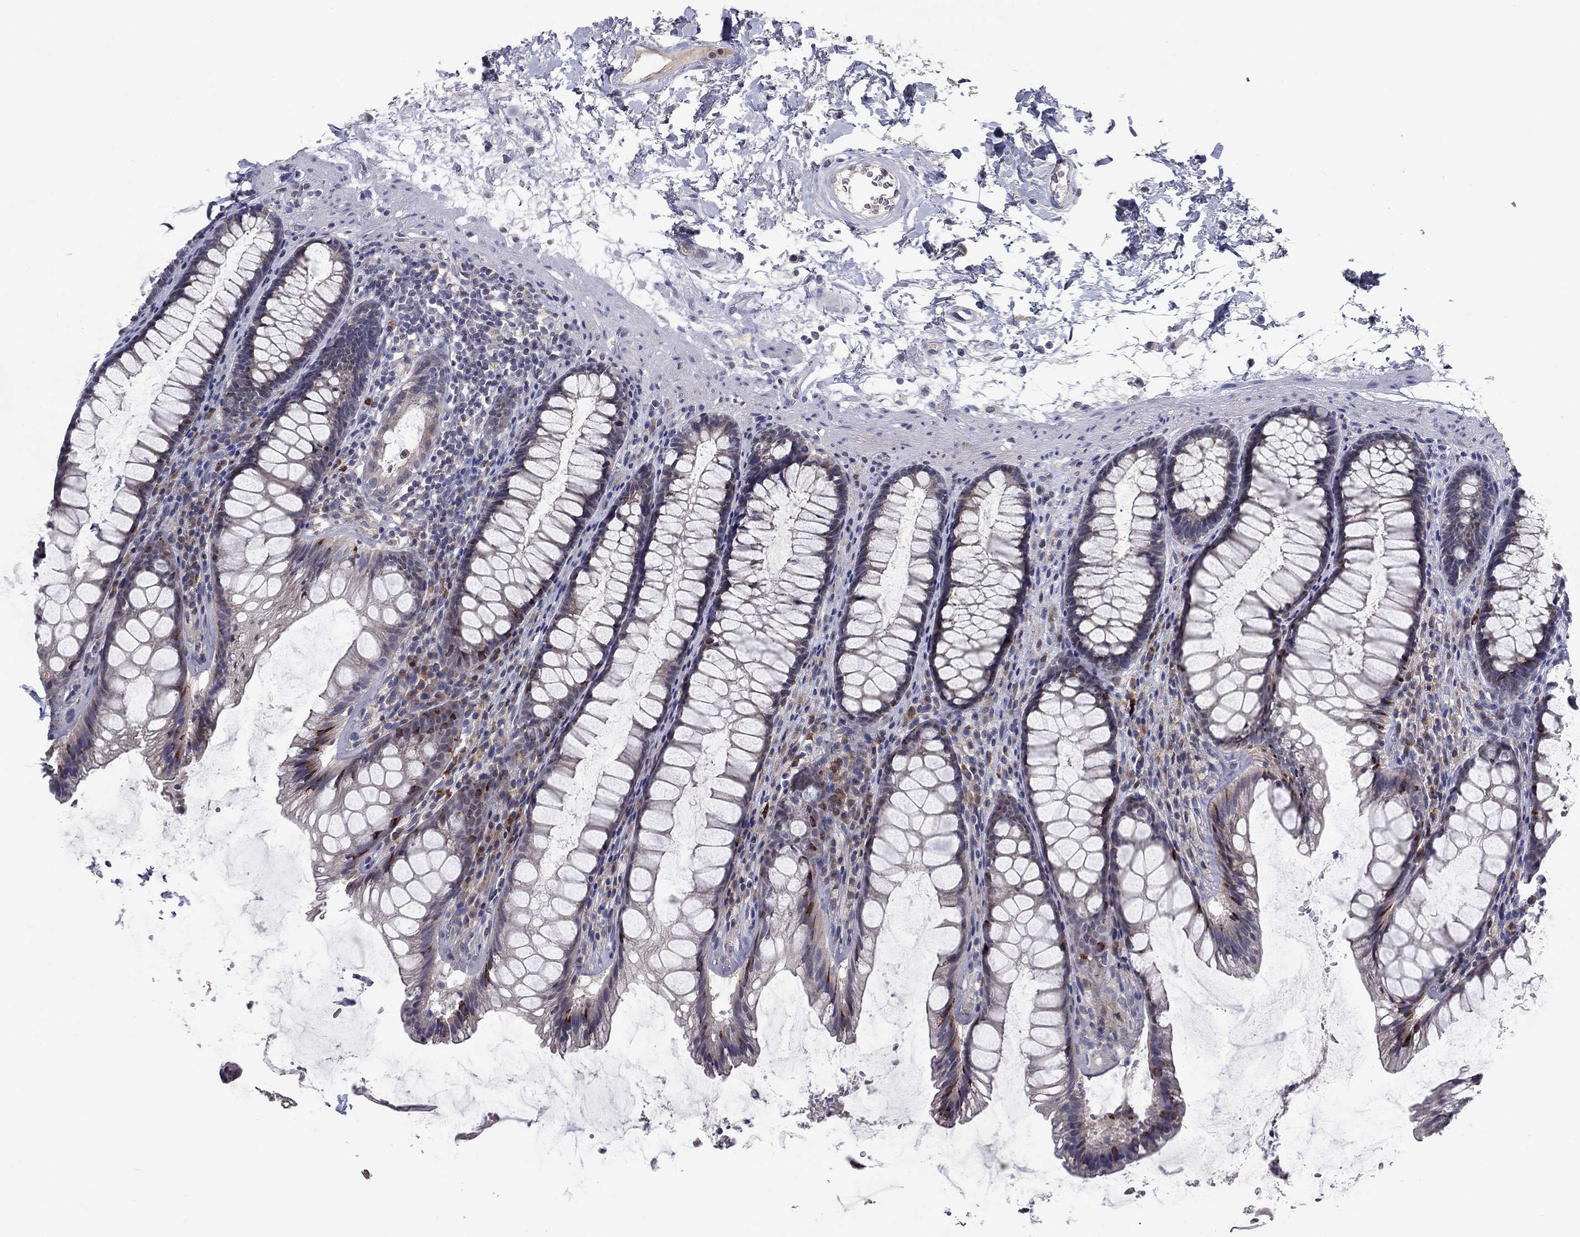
{"staining": {"intensity": "negative", "quantity": "none", "location": "none"}, "tissue": "rectum", "cell_type": "Glandular cells", "image_type": "normal", "snomed": [{"axis": "morphology", "description": "Normal tissue, NOS"}, {"axis": "topography", "description": "Rectum"}], "caption": "Glandular cells show no significant positivity in benign rectum. Nuclei are stained in blue.", "gene": "CACNA1A", "patient": {"sex": "male", "age": 72}}